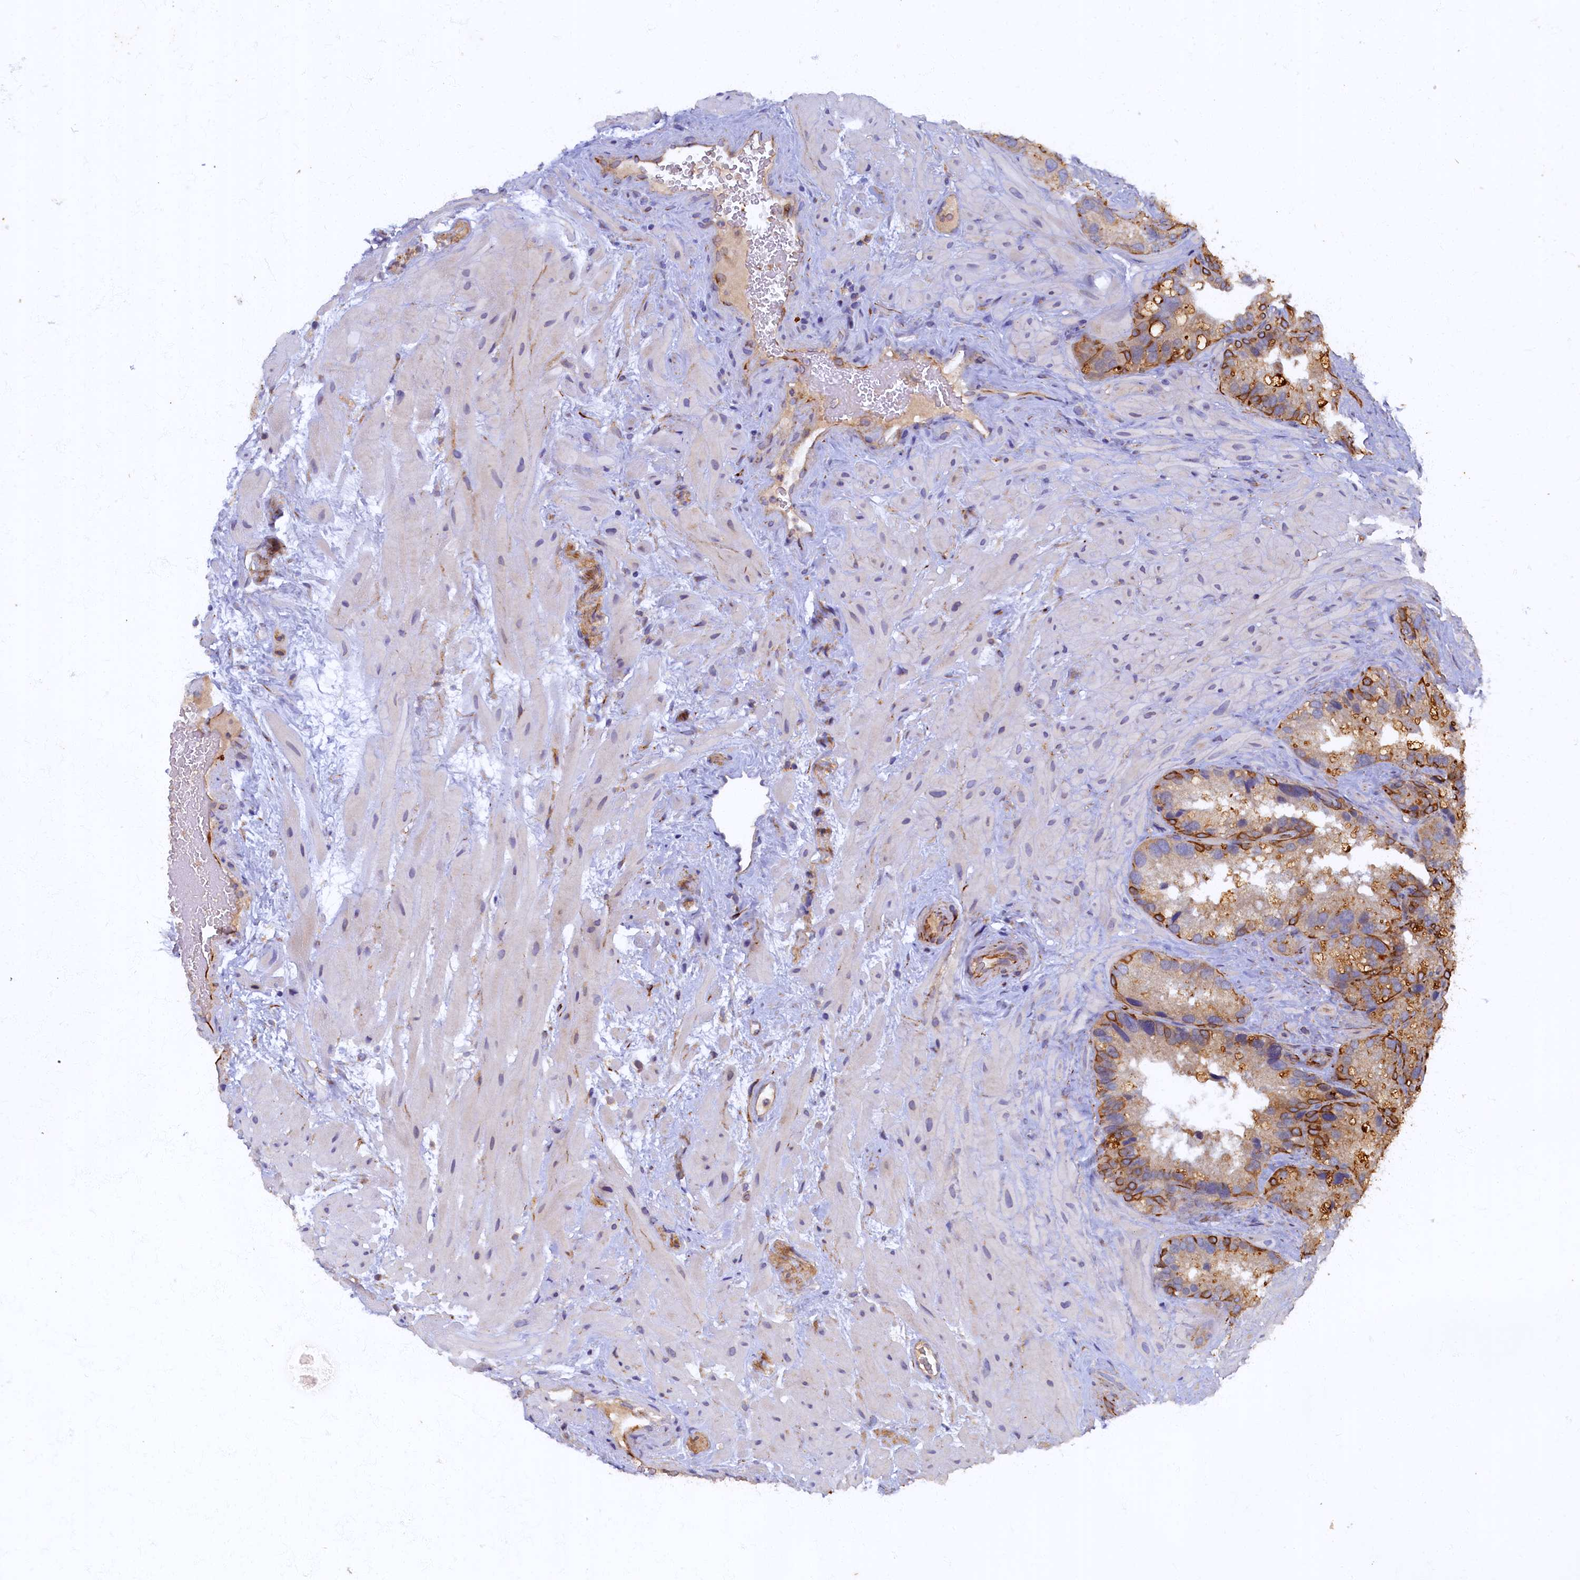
{"staining": {"intensity": "strong", "quantity": "<25%", "location": "cytoplasmic/membranous"}, "tissue": "seminal vesicle", "cell_type": "Glandular cells", "image_type": "normal", "snomed": [{"axis": "morphology", "description": "Normal tissue, NOS"}, {"axis": "topography", "description": "Prostate"}, {"axis": "topography", "description": "Seminal veicle"}], "caption": "A histopathology image of seminal vesicle stained for a protein reveals strong cytoplasmic/membranous brown staining in glandular cells. (brown staining indicates protein expression, while blue staining denotes nuclei).", "gene": "ARL11", "patient": {"sex": "male", "age": 68}}